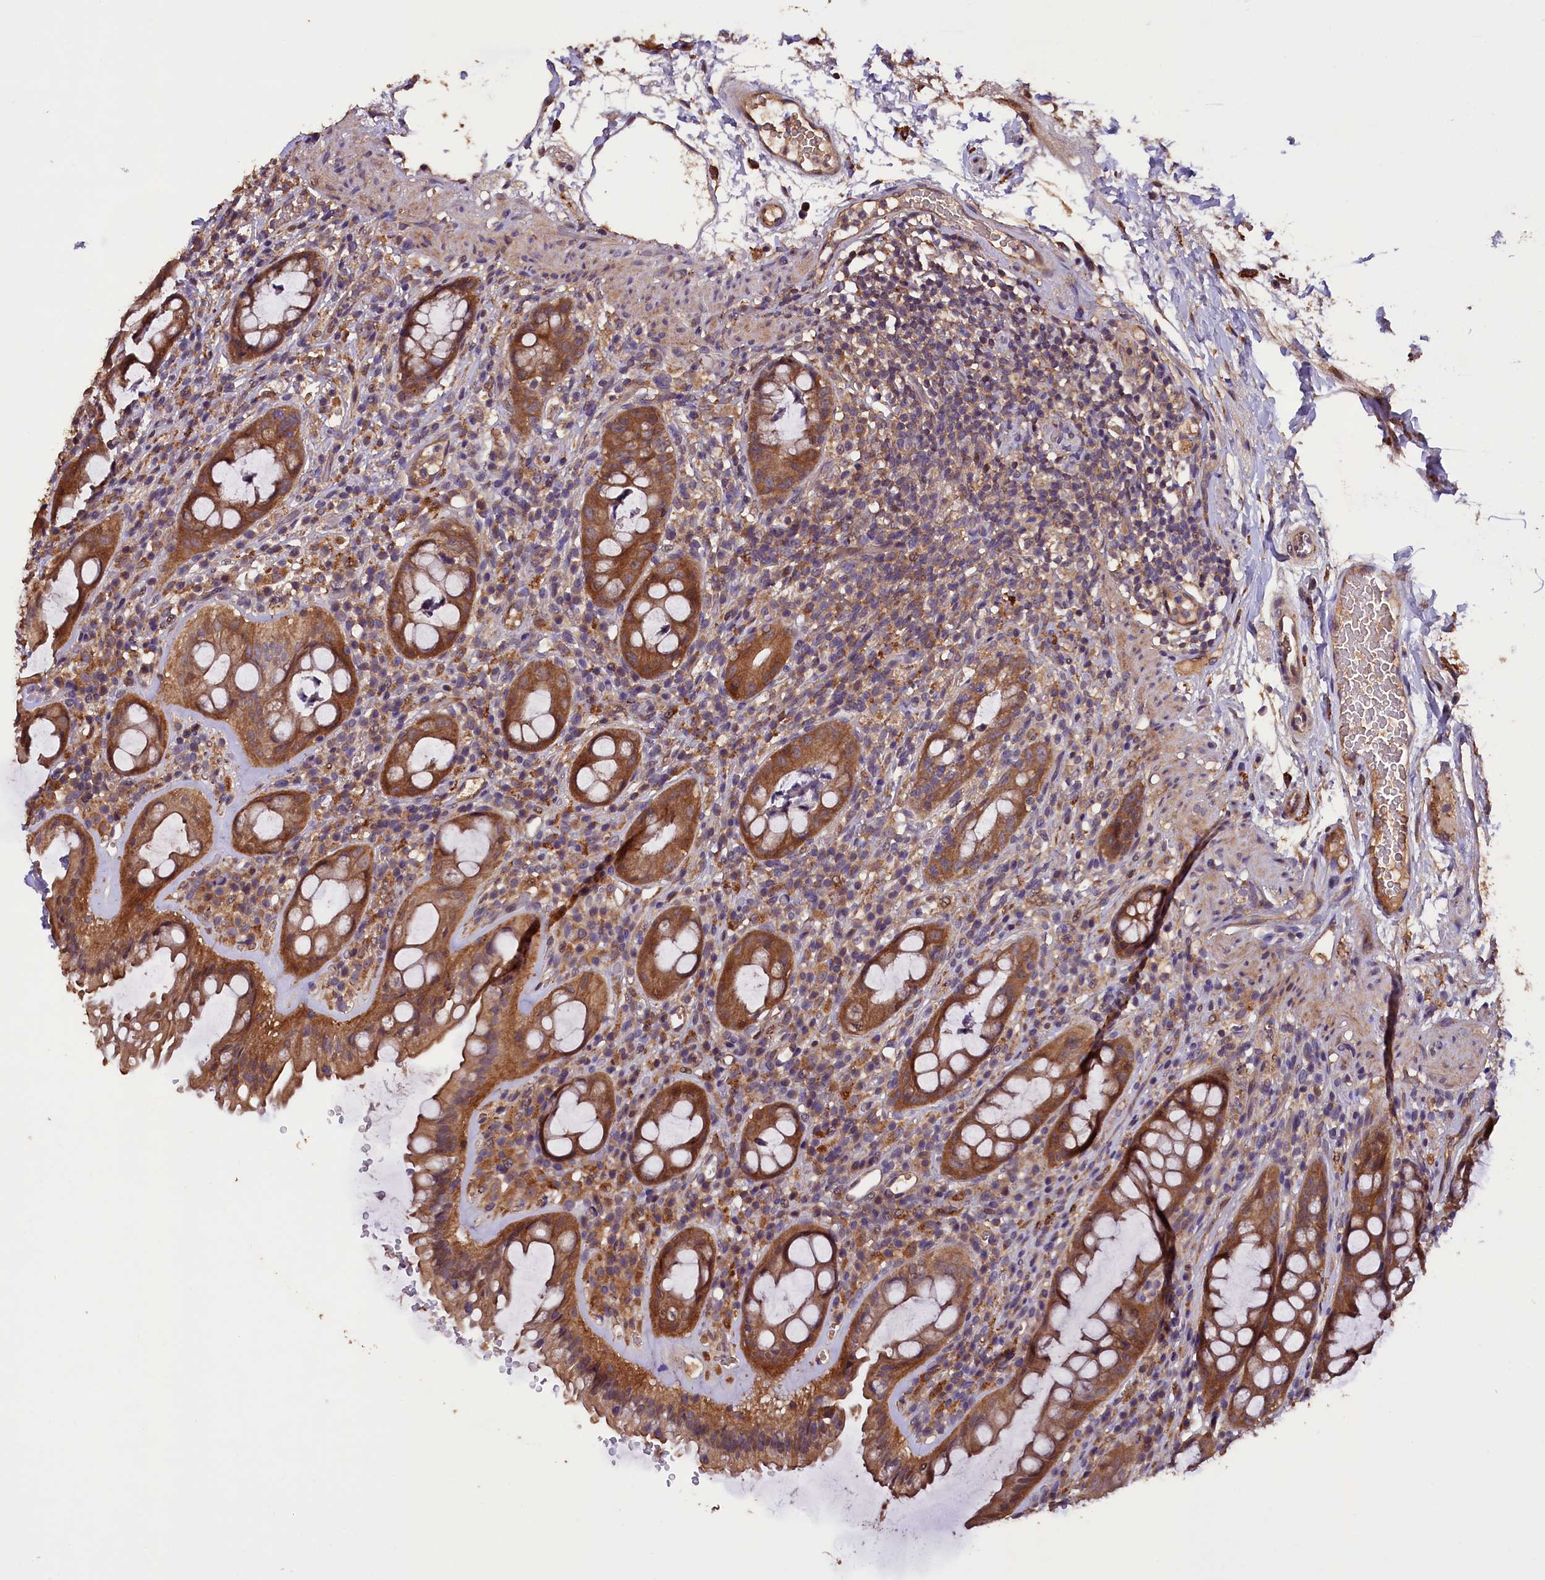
{"staining": {"intensity": "strong", "quantity": ">75%", "location": "cytoplasmic/membranous"}, "tissue": "rectum", "cell_type": "Glandular cells", "image_type": "normal", "snomed": [{"axis": "morphology", "description": "Normal tissue, NOS"}, {"axis": "topography", "description": "Rectum"}], "caption": "IHC of normal human rectum displays high levels of strong cytoplasmic/membranous positivity in approximately >75% of glandular cells. (Brightfield microscopy of DAB IHC at high magnification).", "gene": "PLXNB1", "patient": {"sex": "female", "age": 57}}